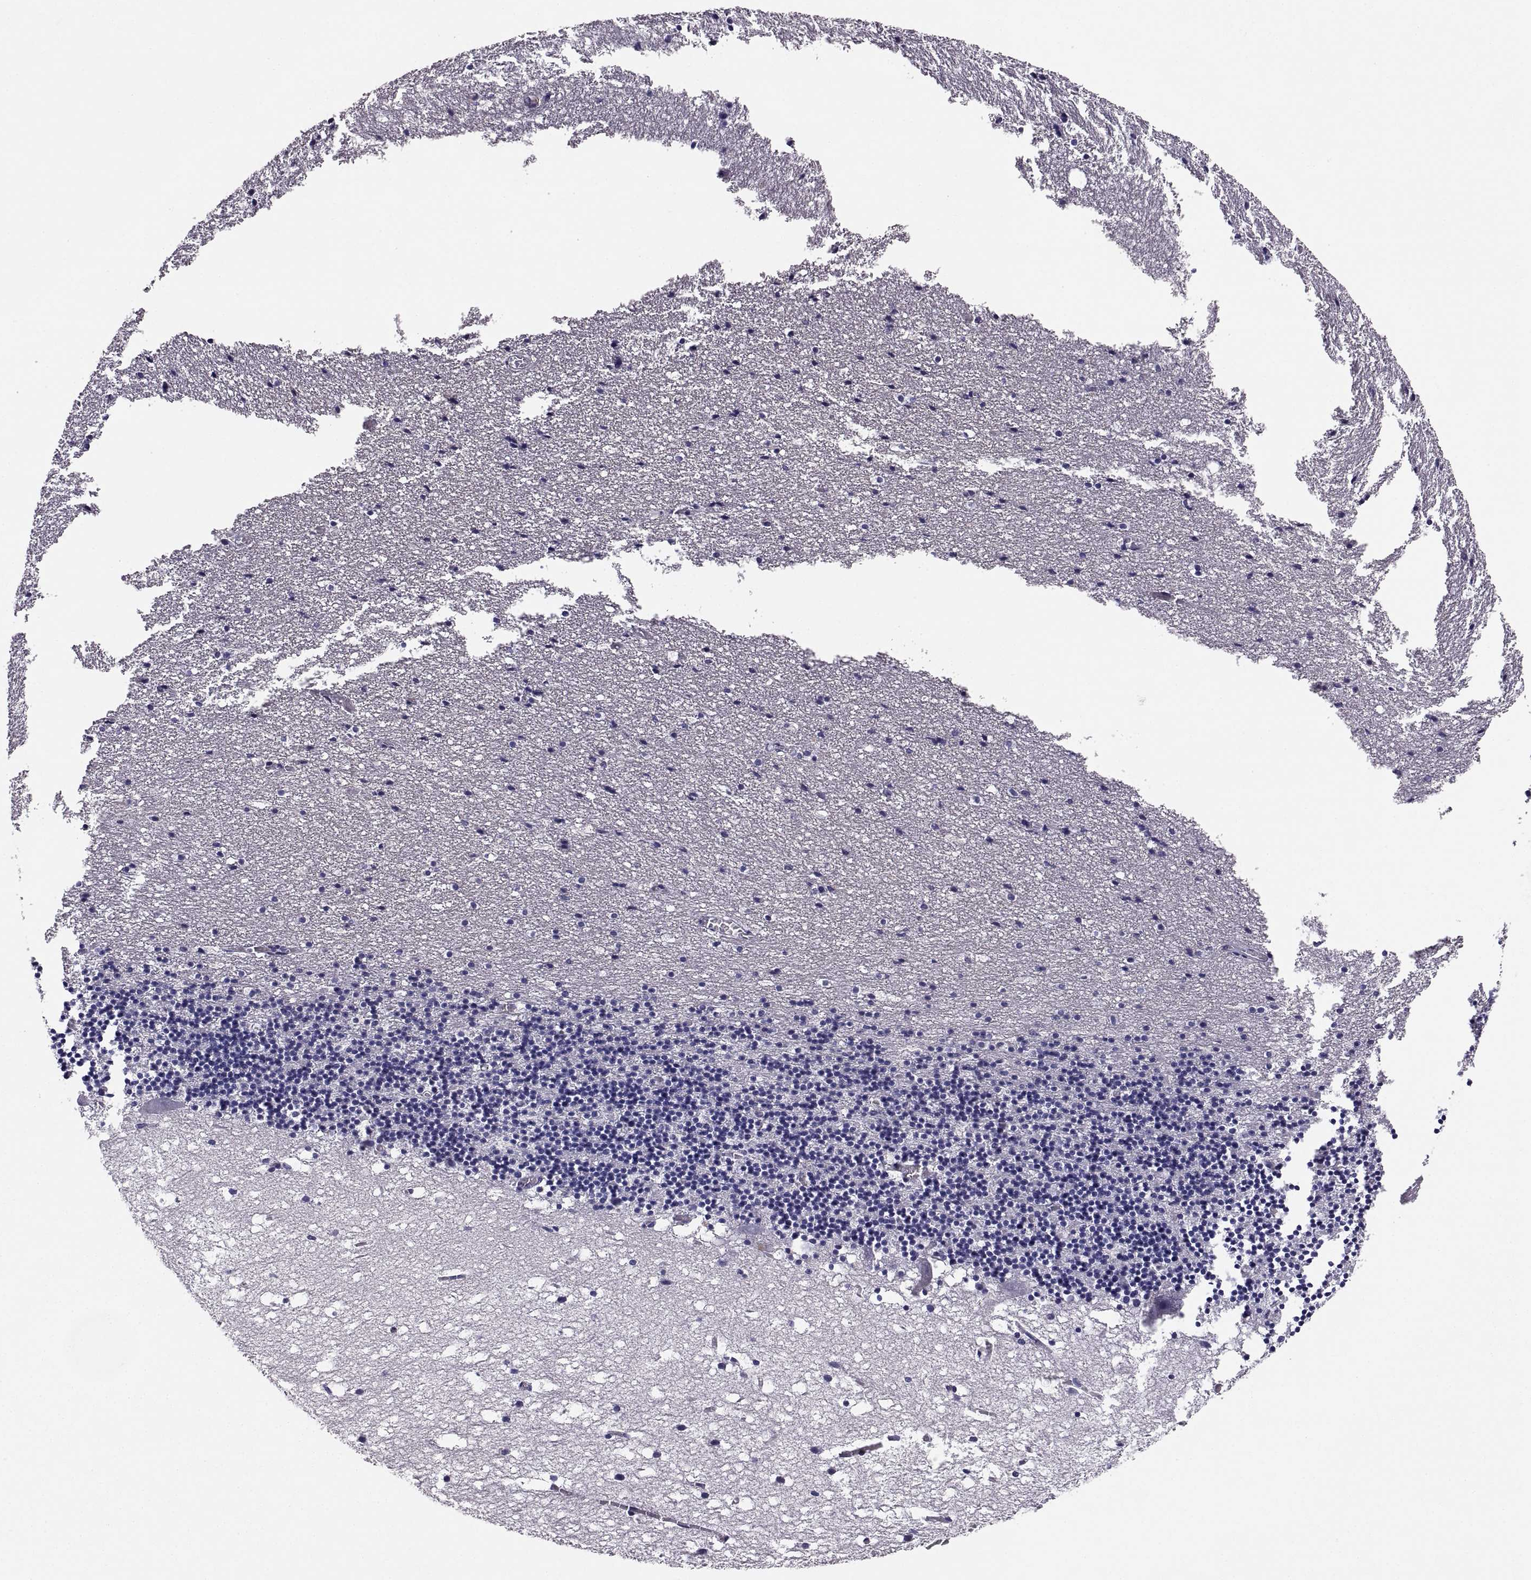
{"staining": {"intensity": "negative", "quantity": "none", "location": "none"}, "tissue": "cerebellum", "cell_type": "Cells in granular layer", "image_type": "normal", "snomed": [{"axis": "morphology", "description": "Normal tissue, NOS"}, {"axis": "topography", "description": "Cerebellum"}], "caption": "Human cerebellum stained for a protein using IHC reveals no staining in cells in granular layer.", "gene": "RALB", "patient": {"sex": "male", "age": 37}}